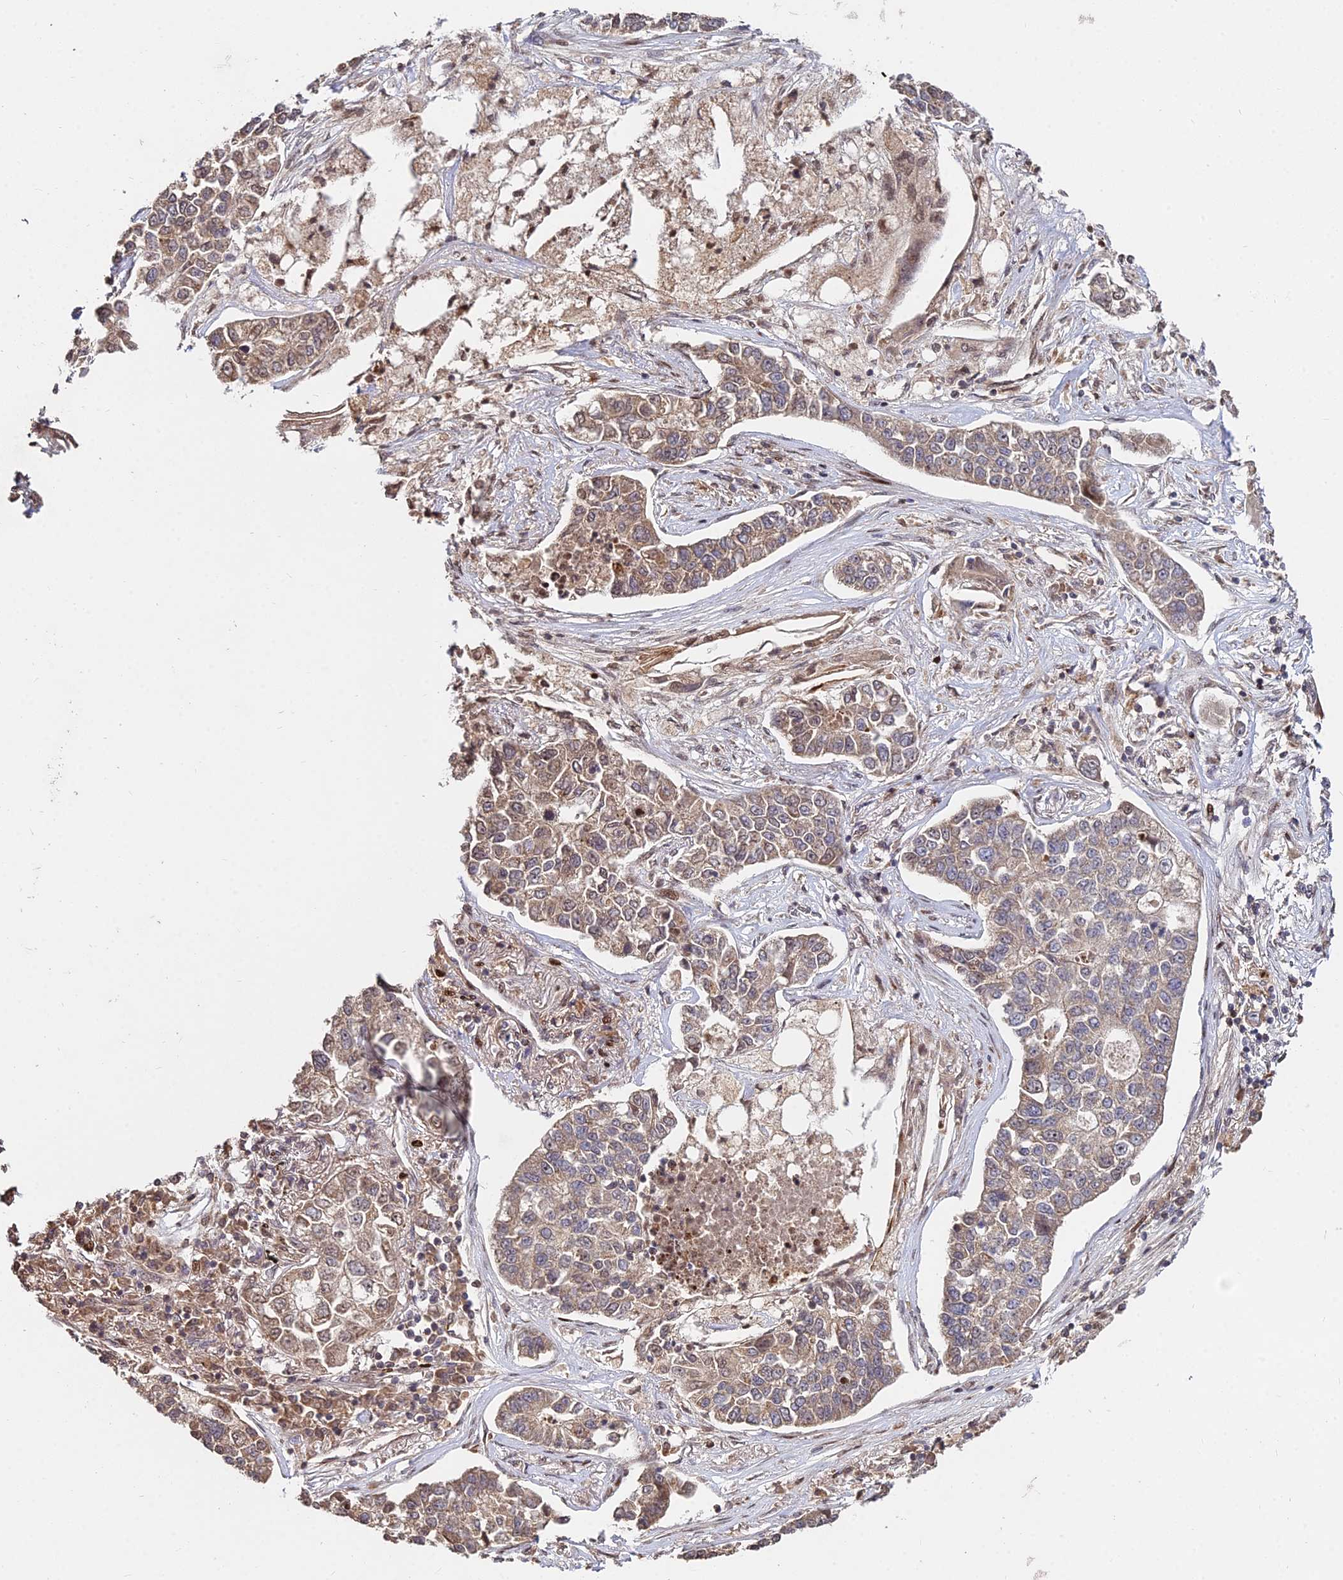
{"staining": {"intensity": "moderate", "quantity": ">75%", "location": "cytoplasmic/membranous"}, "tissue": "lung cancer", "cell_type": "Tumor cells", "image_type": "cancer", "snomed": [{"axis": "morphology", "description": "Adenocarcinoma, NOS"}, {"axis": "topography", "description": "Lung"}], "caption": "Lung adenocarcinoma was stained to show a protein in brown. There is medium levels of moderate cytoplasmic/membranous staining in approximately >75% of tumor cells.", "gene": "RBMS2", "patient": {"sex": "male", "age": 49}}